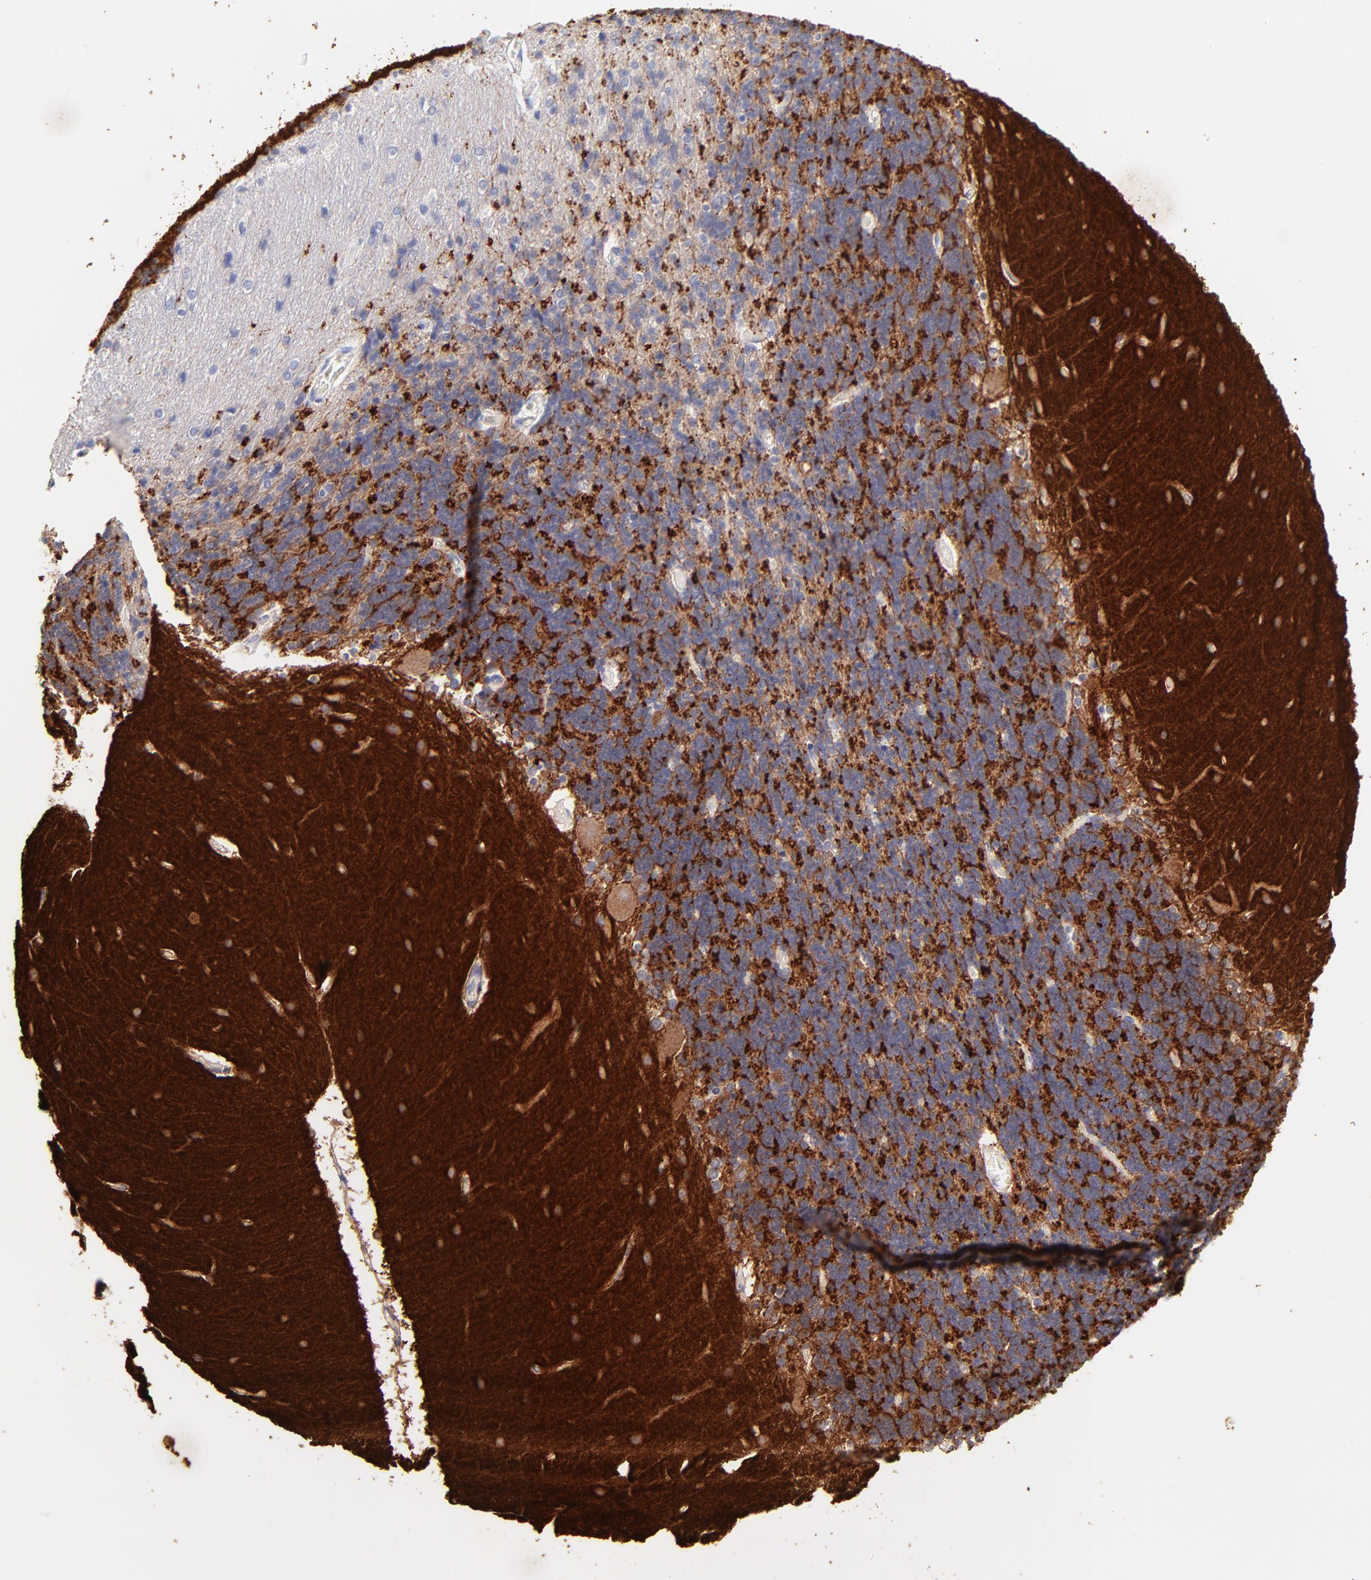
{"staining": {"intensity": "negative", "quantity": "none", "location": "none"}, "tissue": "cerebellum", "cell_type": "Cells in granular layer", "image_type": "normal", "snomed": [{"axis": "morphology", "description": "Normal tissue, NOS"}, {"axis": "topography", "description": "Cerebellum"}], "caption": "This micrograph is of unremarkable cerebellum stained with immunohistochemistry to label a protein in brown with the nuclei are counter-stained blue. There is no staining in cells in granular layer. Nuclei are stained in blue.", "gene": "RAB3A", "patient": {"sex": "female", "age": 54}}